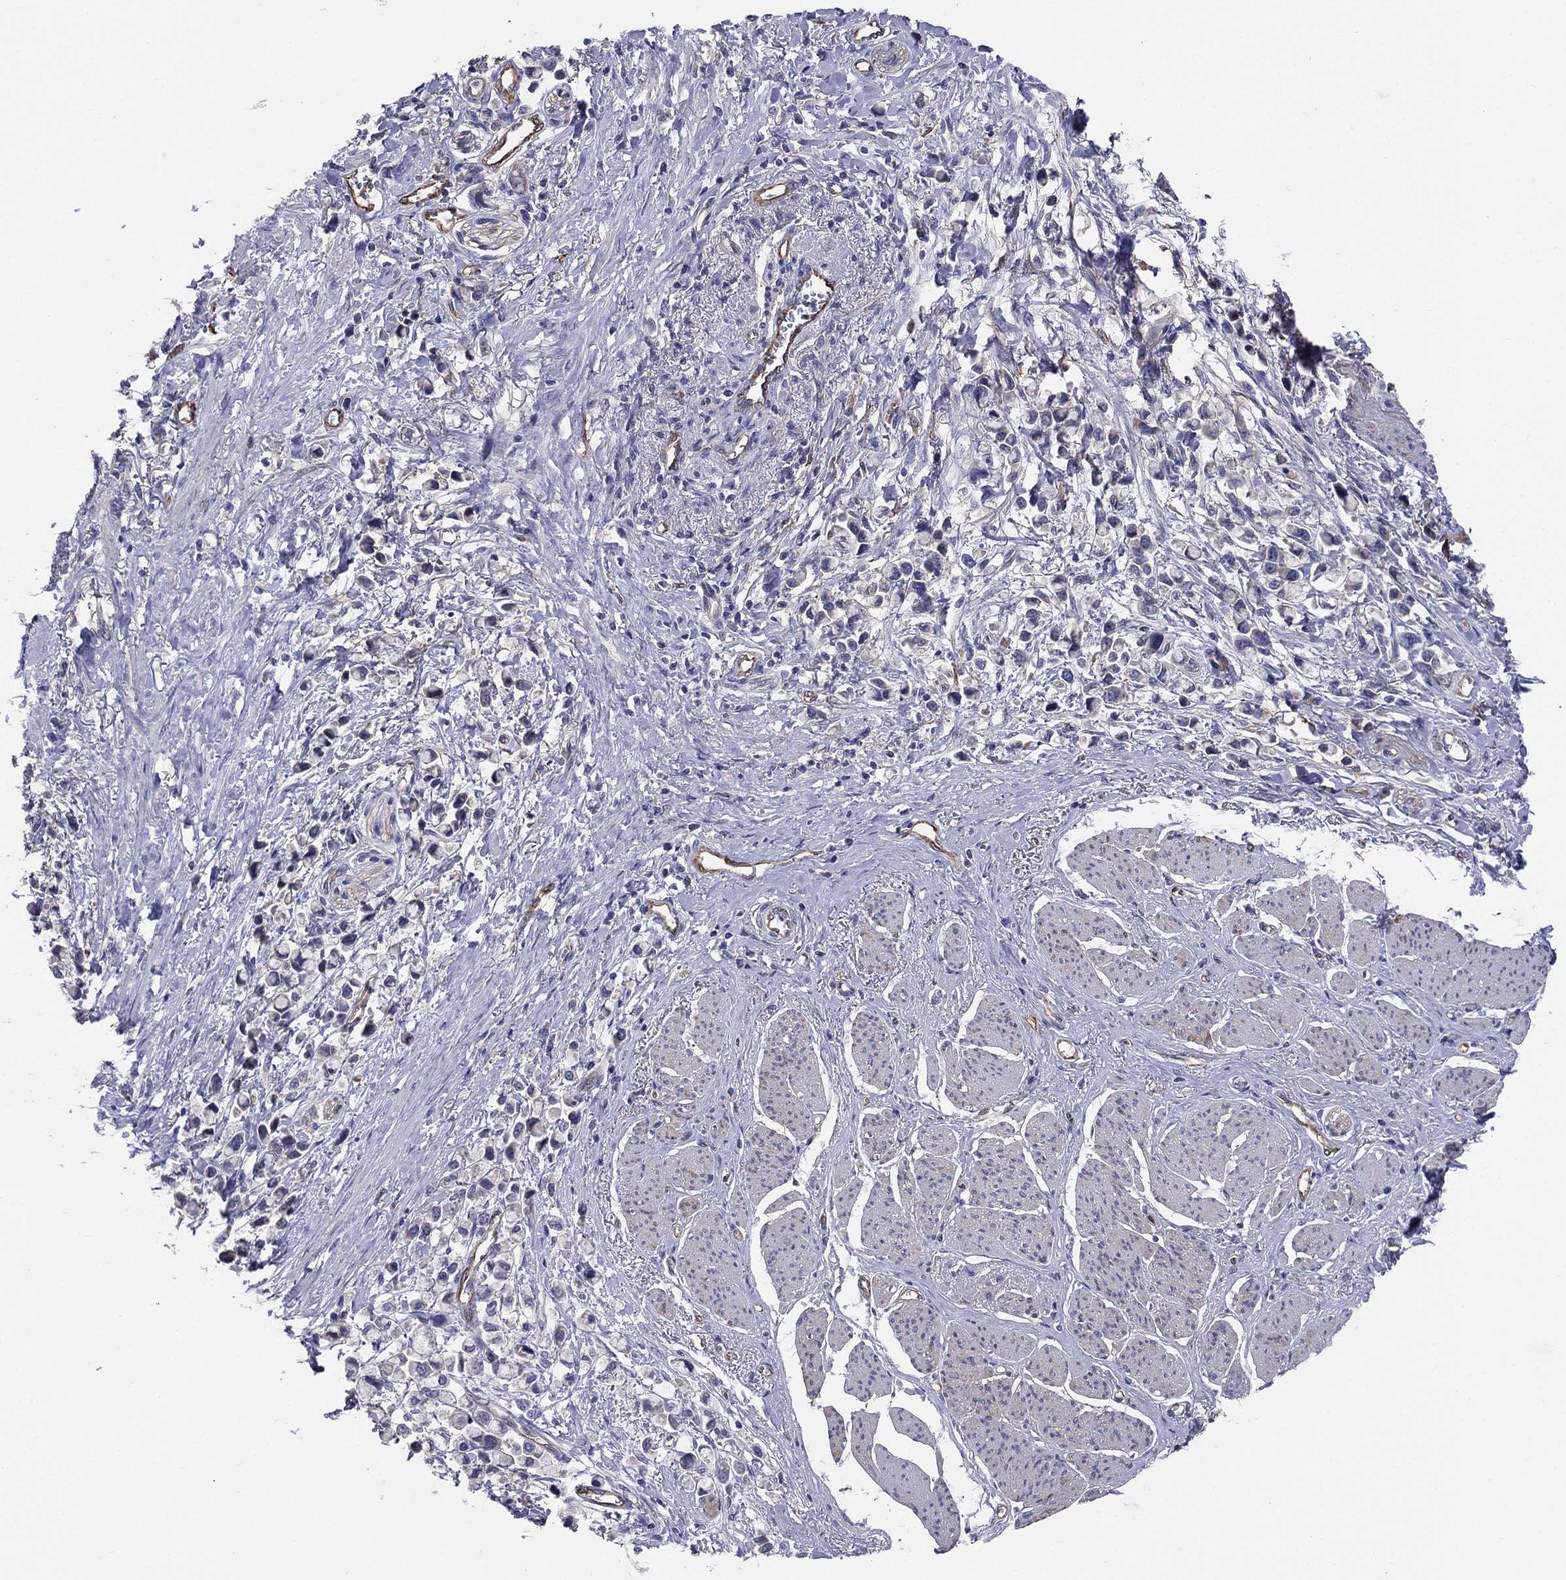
{"staining": {"intensity": "negative", "quantity": "none", "location": "none"}, "tissue": "stomach cancer", "cell_type": "Tumor cells", "image_type": "cancer", "snomed": [{"axis": "morphology", "description": "Adenocarcinoma, NOS"}, {"axis": "topography", "description": "Stomach"}], "caption": "A high-resolution photomicrograph shows IHC staining of adenocarcinoma (stomach), which reveals no significant staining in tumor cells.", "gene": "EMP2", "patient": {"sex": "female", "age": 81}}